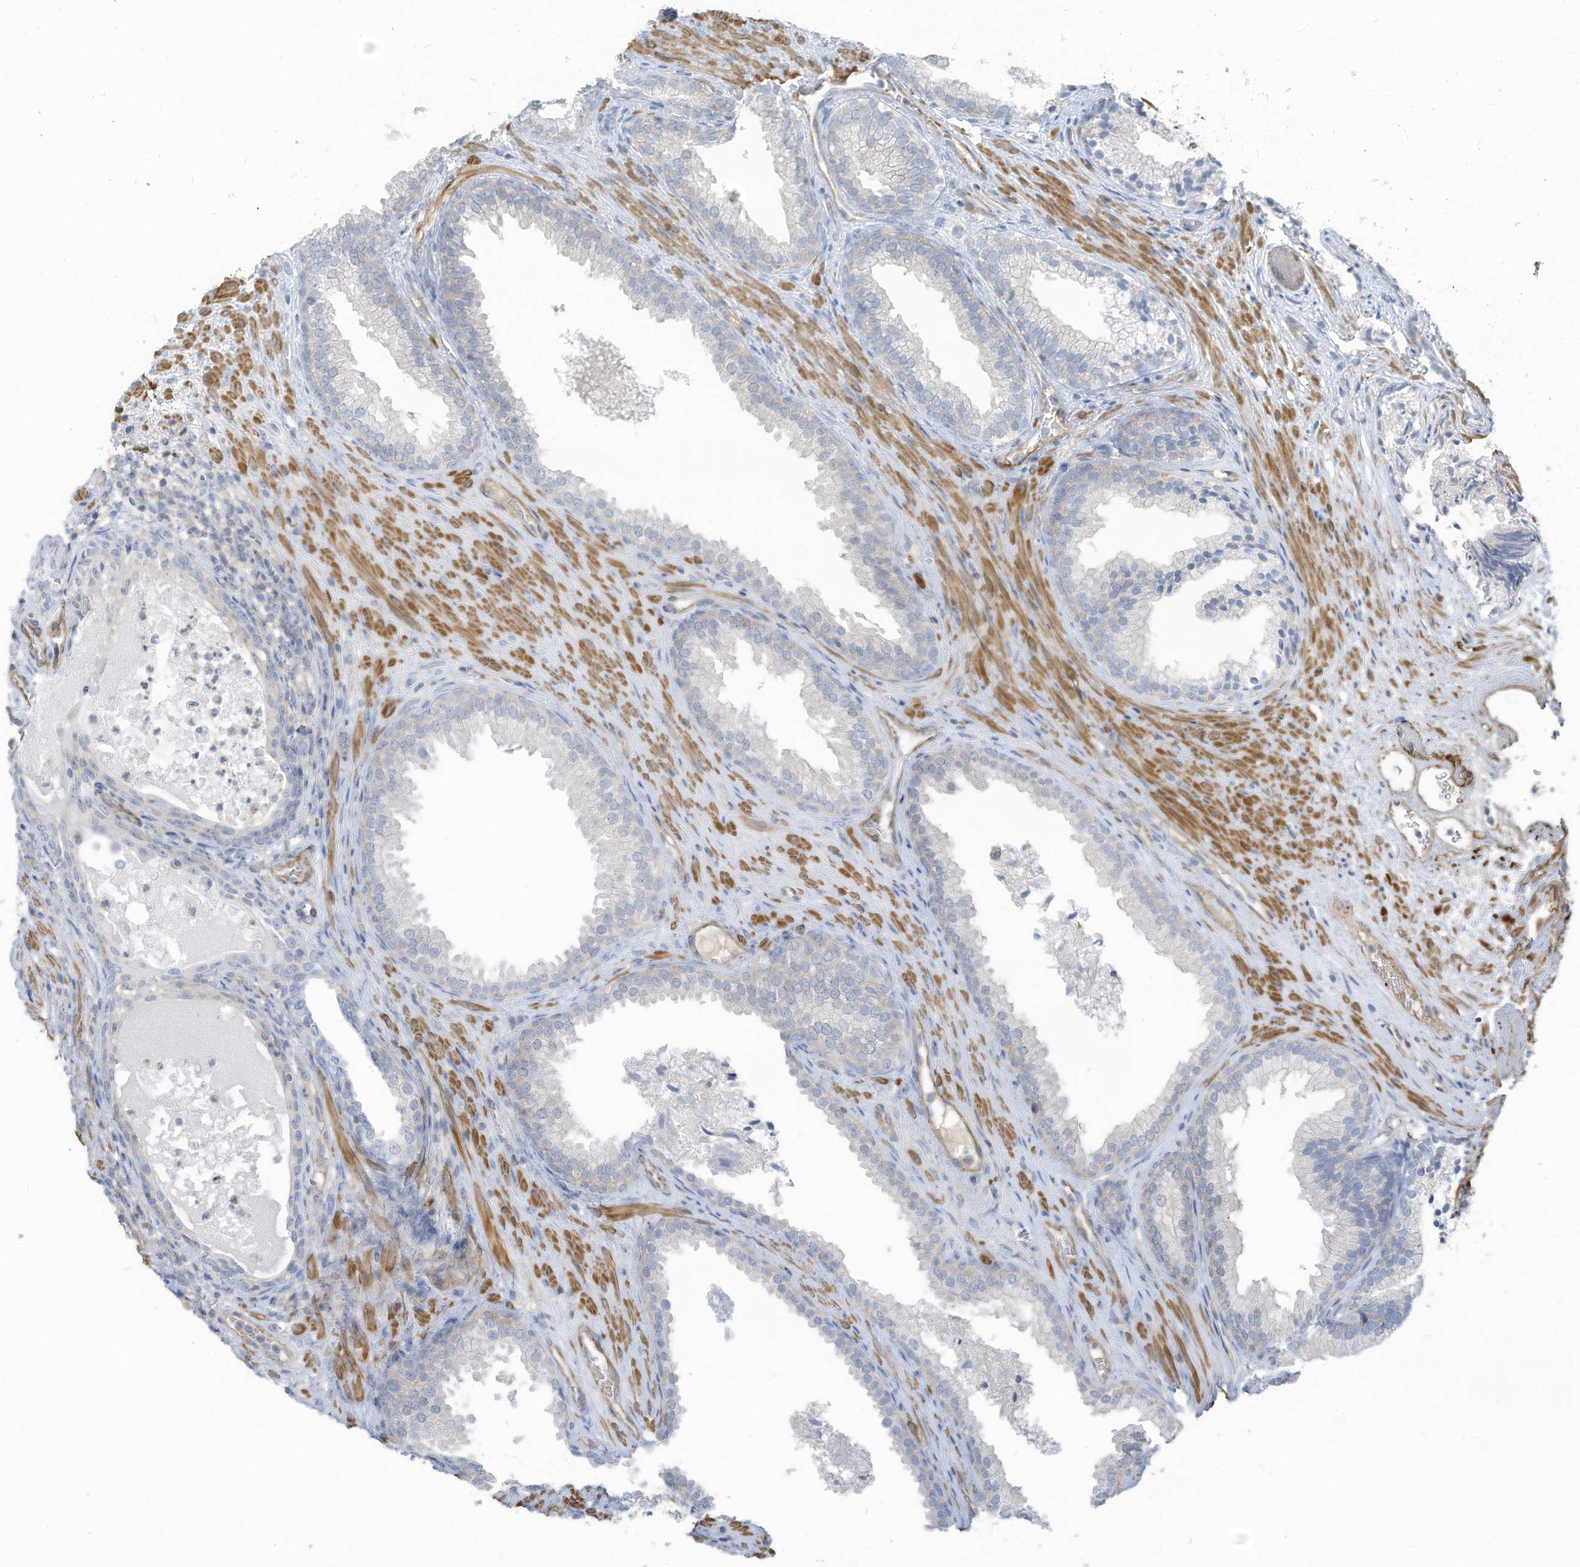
{"staining": {"intensity": "negative", "quantity": "none", "location": "none"}, "tissue": "prostate", "cell_type": "Glandular cells", "image_type": "normal", "snomed": [{"axis": "morphology", "description": "Normal tissue, NOS"}, {"axis": "topography", "description": "Prostate"}], "caption": "Glandular cells show no significant positivity in normal prostate. Nuclei are stained in blue.", "gene": "ZNF846", "patient": {"sex": "male", "age": 76}}